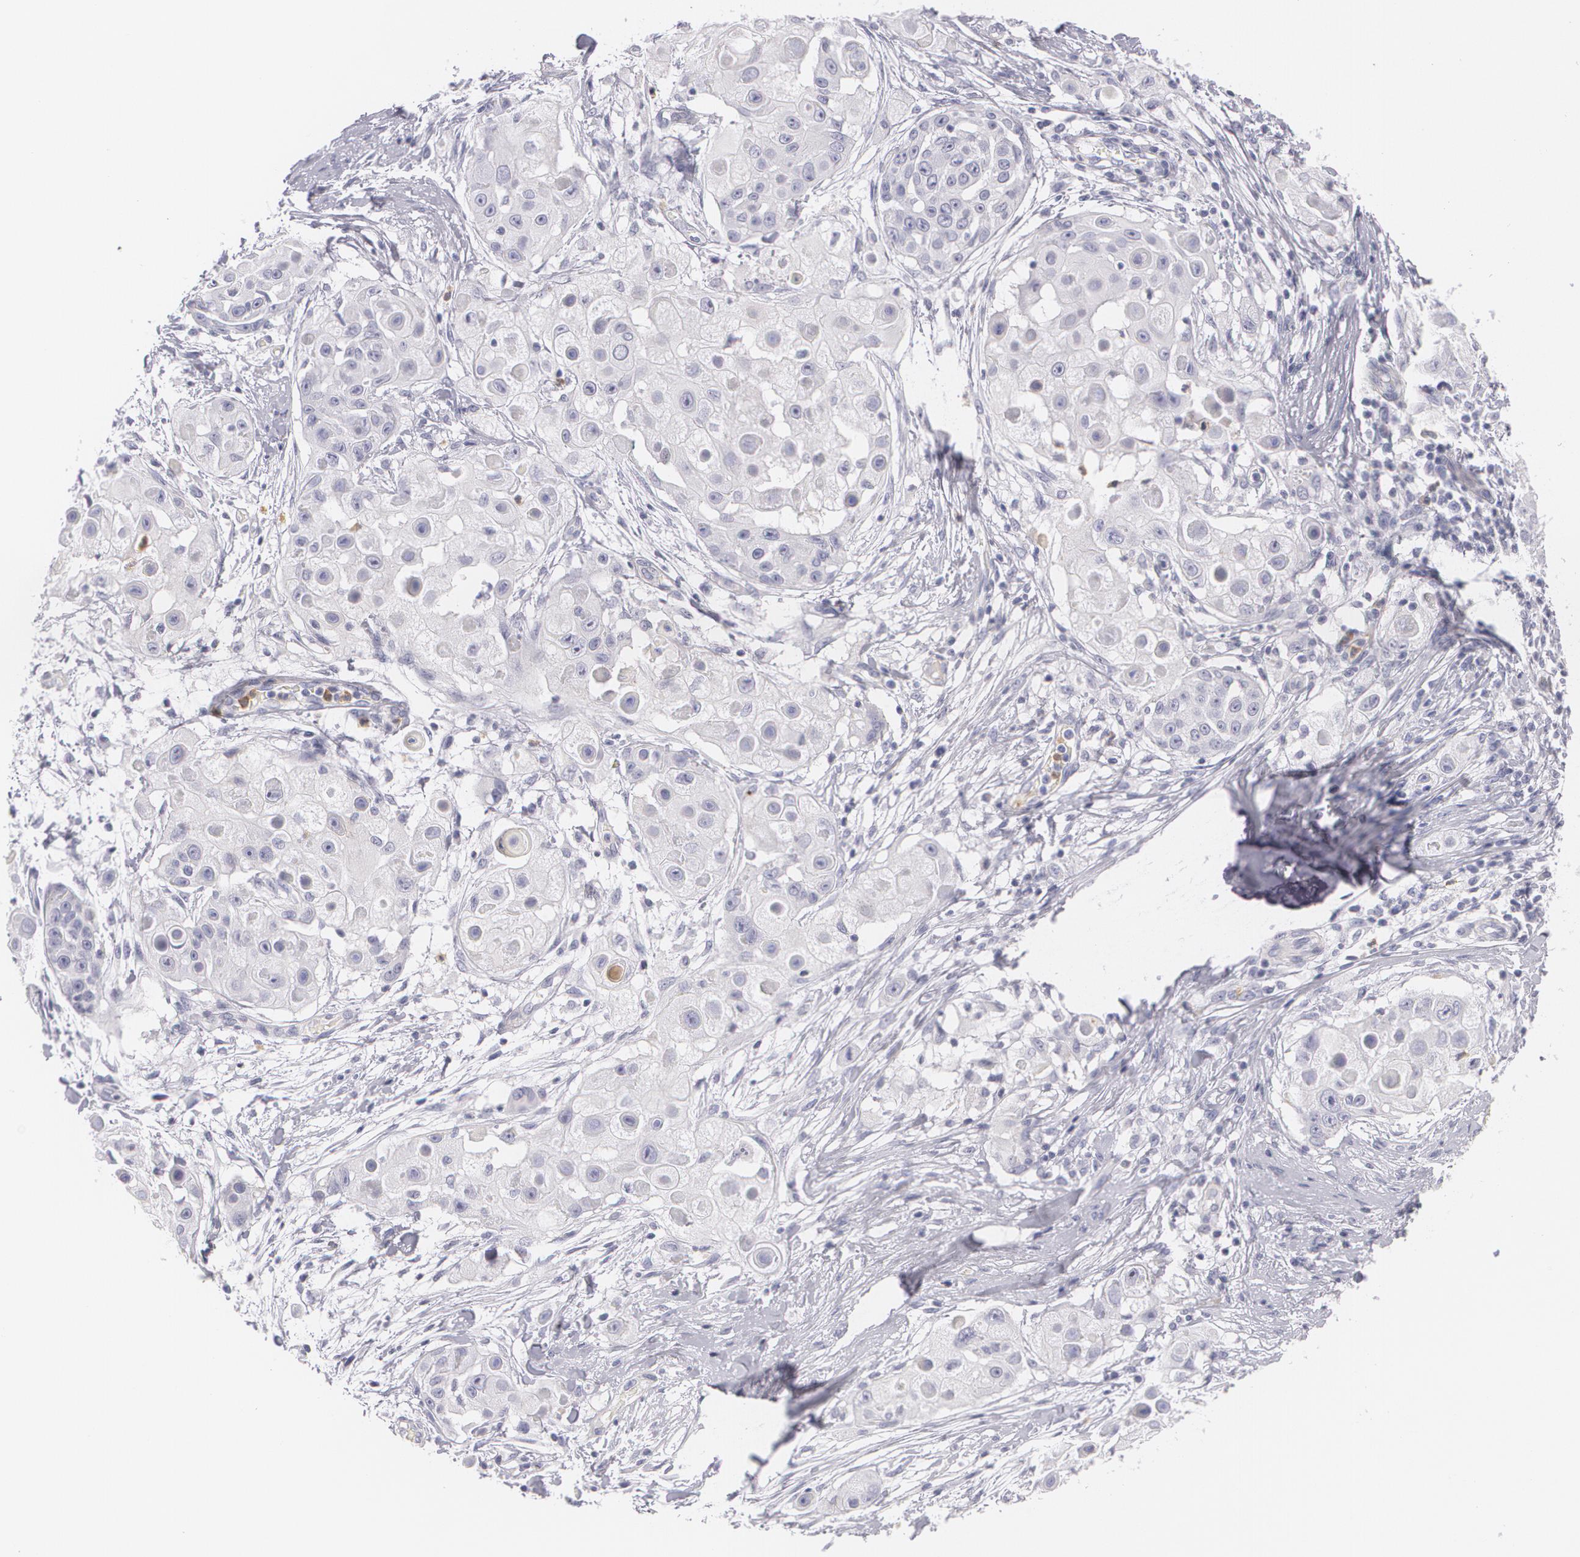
{"staining": {"intensity": "negative", "quantity": "none", "location": "none"}, "tissue": "skin cancer", "cell_type": "Tumor cells", "image_type": "cancer", "snomed": [{"axis": "morphology", "description": "Squamous cell carcinoma, NOS"}, {"axis": "topography", "description": "Skin"}], "caption": "Immunohistochemical staining of human squamous cell carcinoma (skin) demonstrates no significant positivity in tumor cells.", "gene": "FAM181A", "patient": {"sex": "female", "age": 57}}